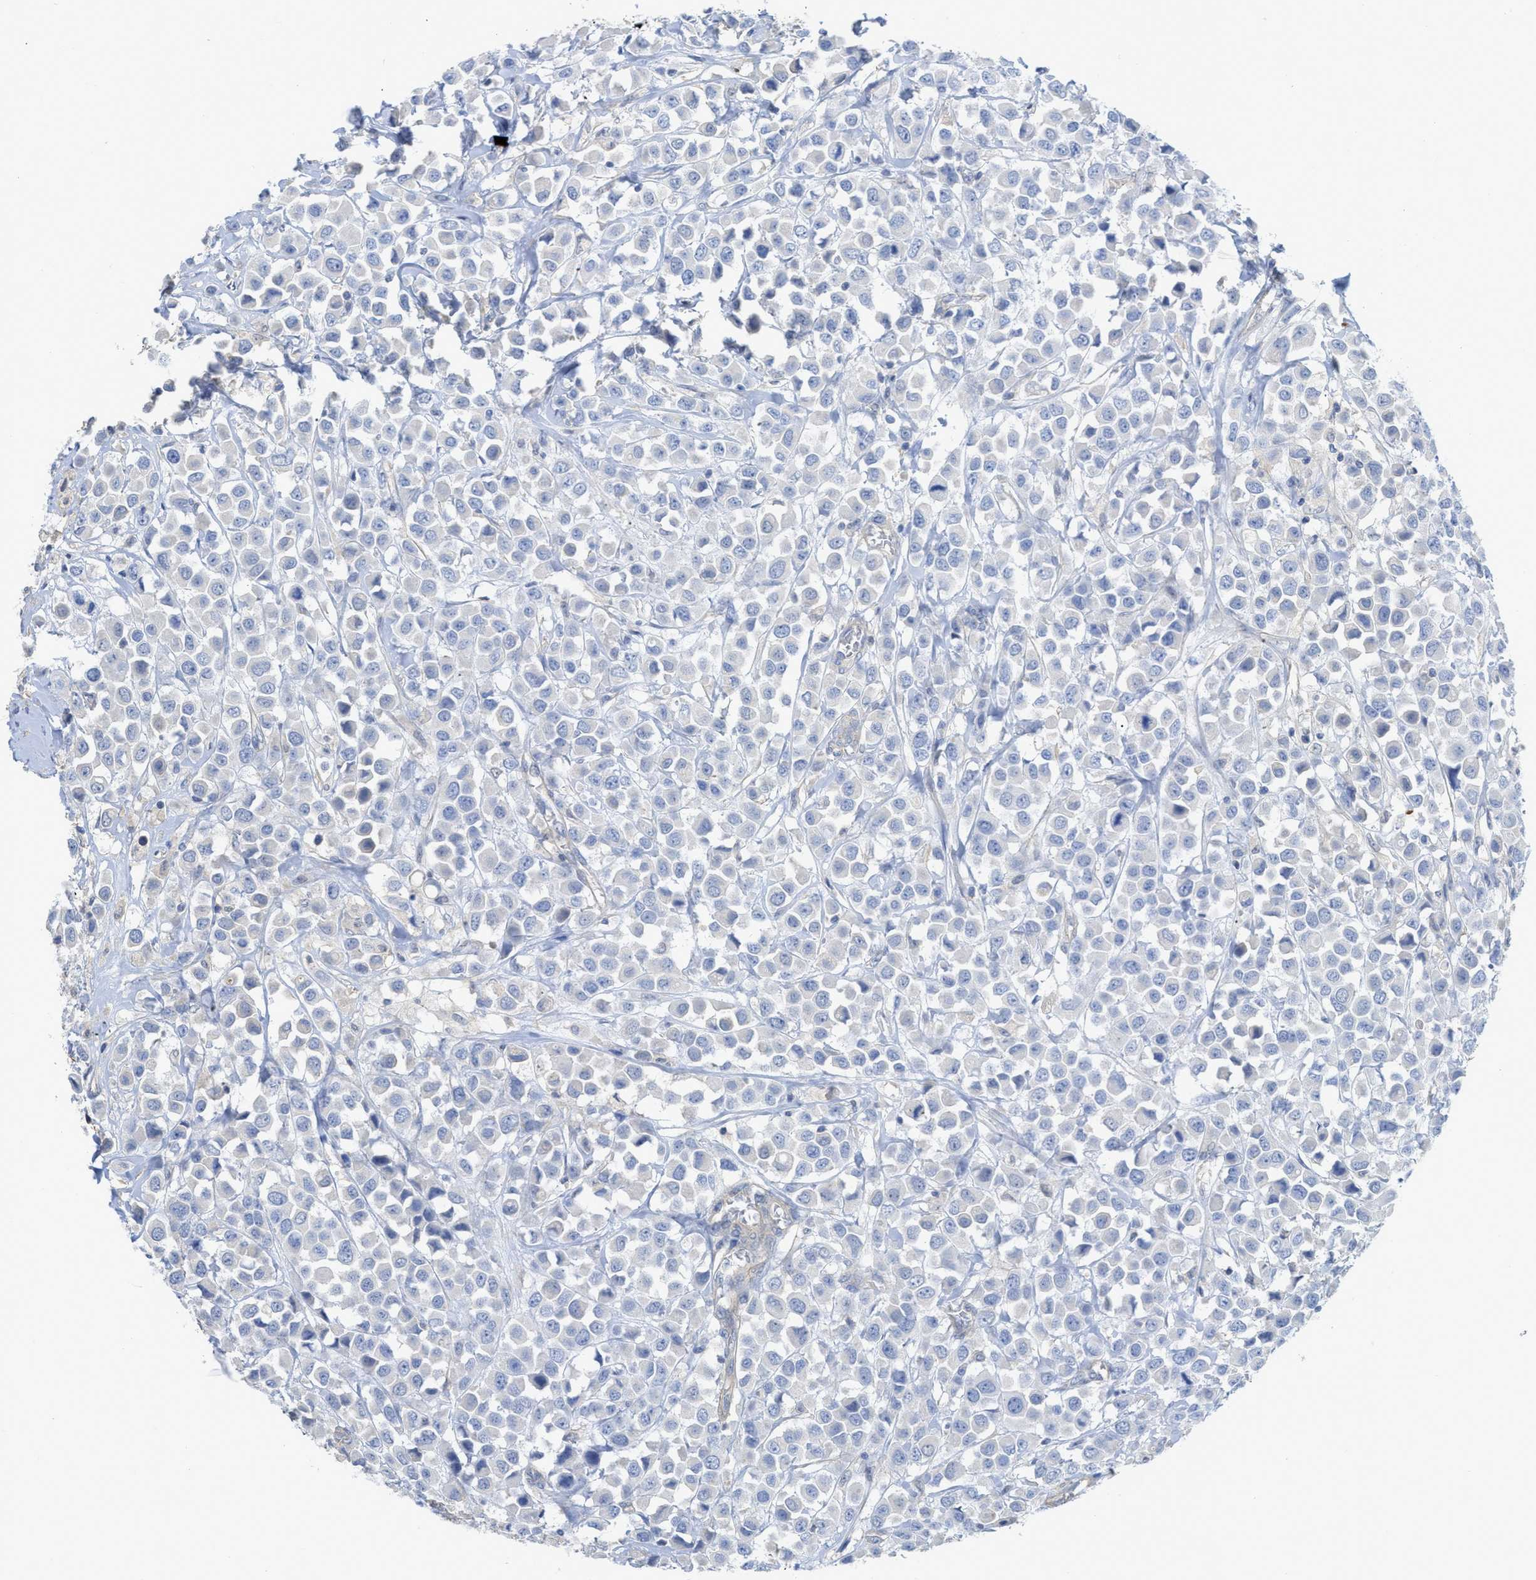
{"staining": {"intensity": "negative", "quantity": "none", "location": "none"}, "tissue": "breast cancer", "cell_type": "Tumor cells", "image_type": "cancer", "snomed": [{"axis": "morphology", "description": "Duct carcinoma"}, {"axis": "topography", "description": "Breast"}], "caption": "This is an immunohistochemistry (IHC) histopathology image of breast infiltrating ductal carcinoma. There is no positivity in tumor cells.", "gene": "MYL3", "patient": {"sex": "female", "age": 61}}